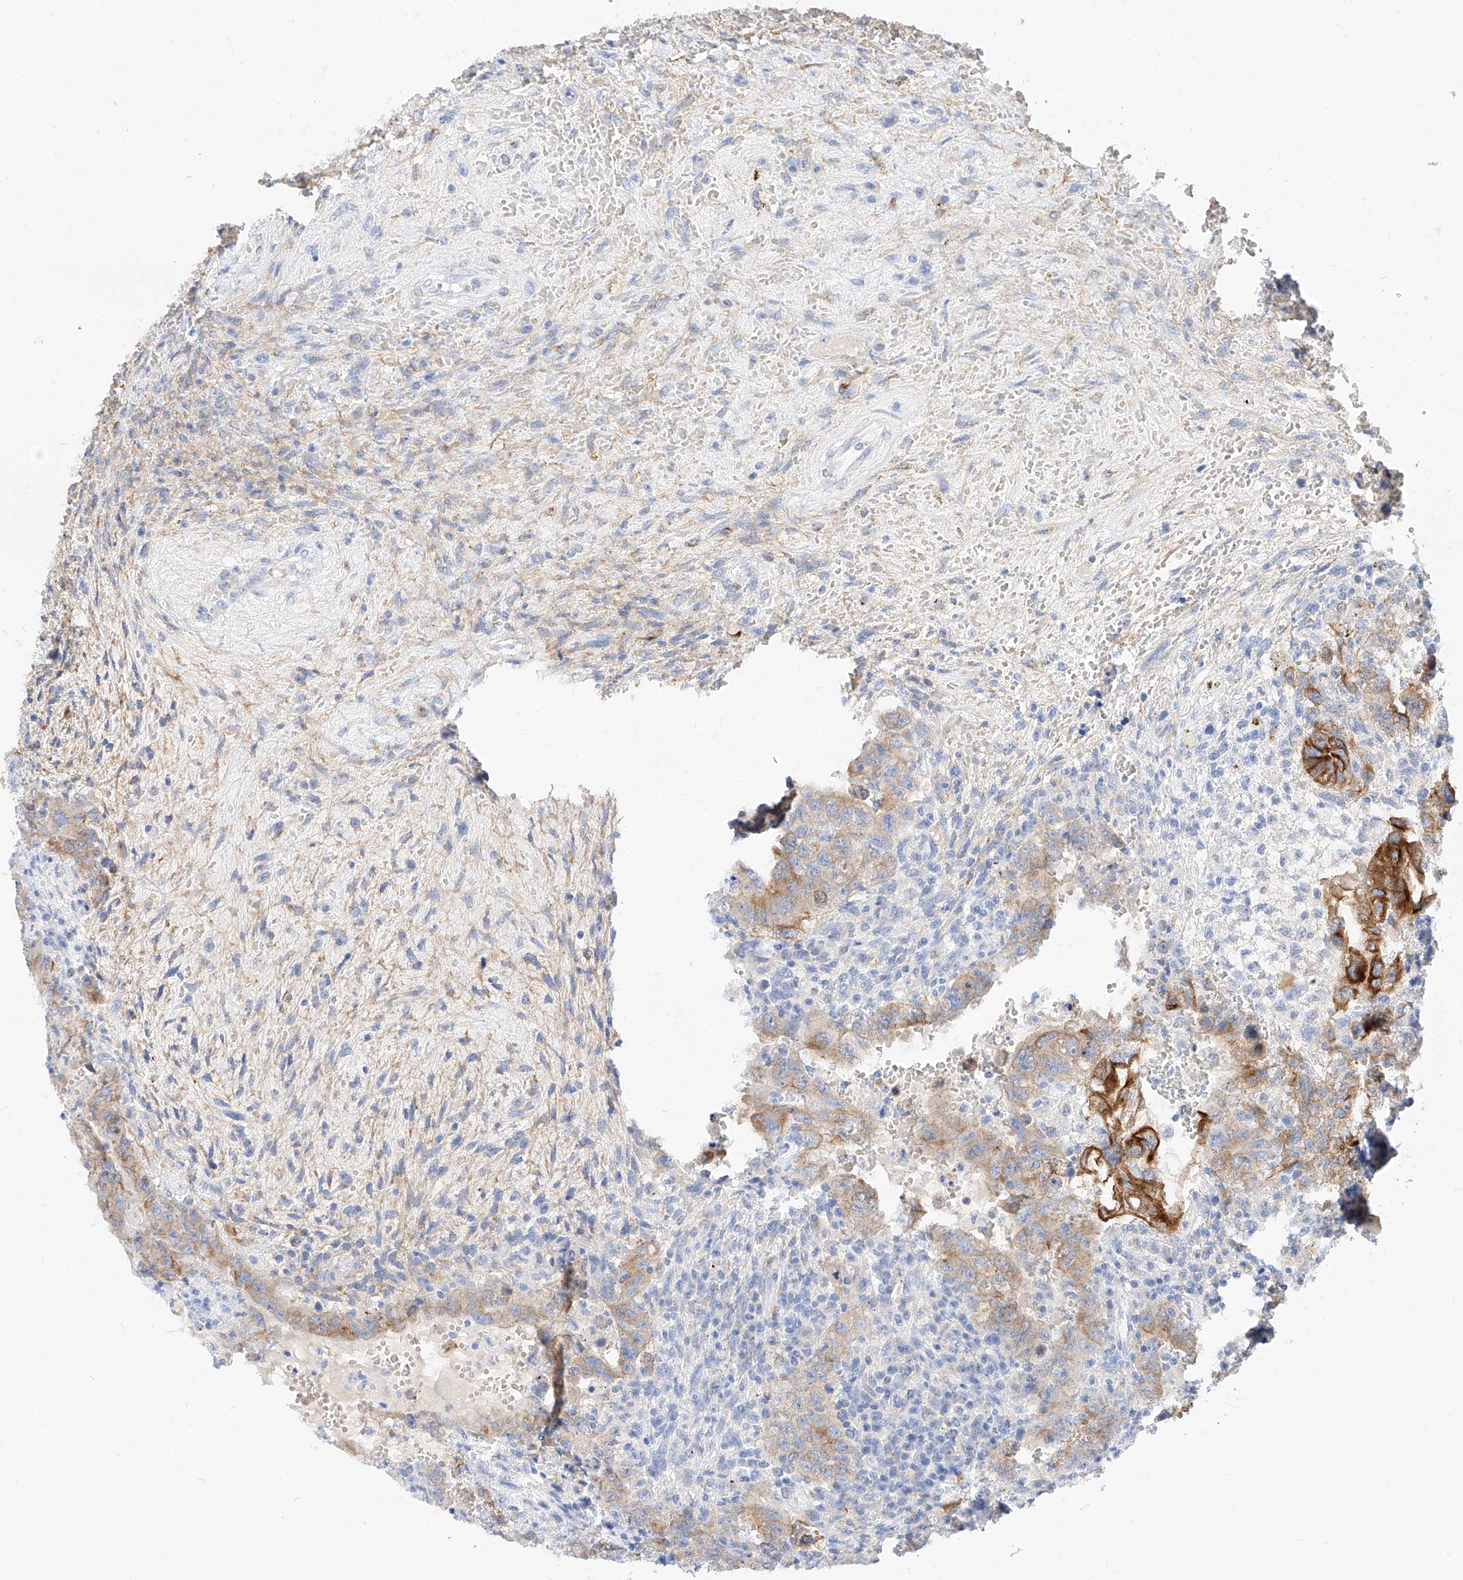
{"staining": {"intensity": "moderate", "quantity": ">75%", "location": "cytoplasmic/membranous"}, "tissue": "testis cancer", "cell_type": "Tumor cells", "image_type": "cancer", "snomed": [{"axis": "morphology", "description": "Carcinoma, Embryonal, NOS"}, {"axis": "topography", "description": "Testis"}], "caption": "A micrograph of human testis cancer stained for a protein displays moderate cytoplasmic/membranous brown staining in tumor cells.", "gene": "MAP7", "patient": {"sex": "male", "age": 26}}